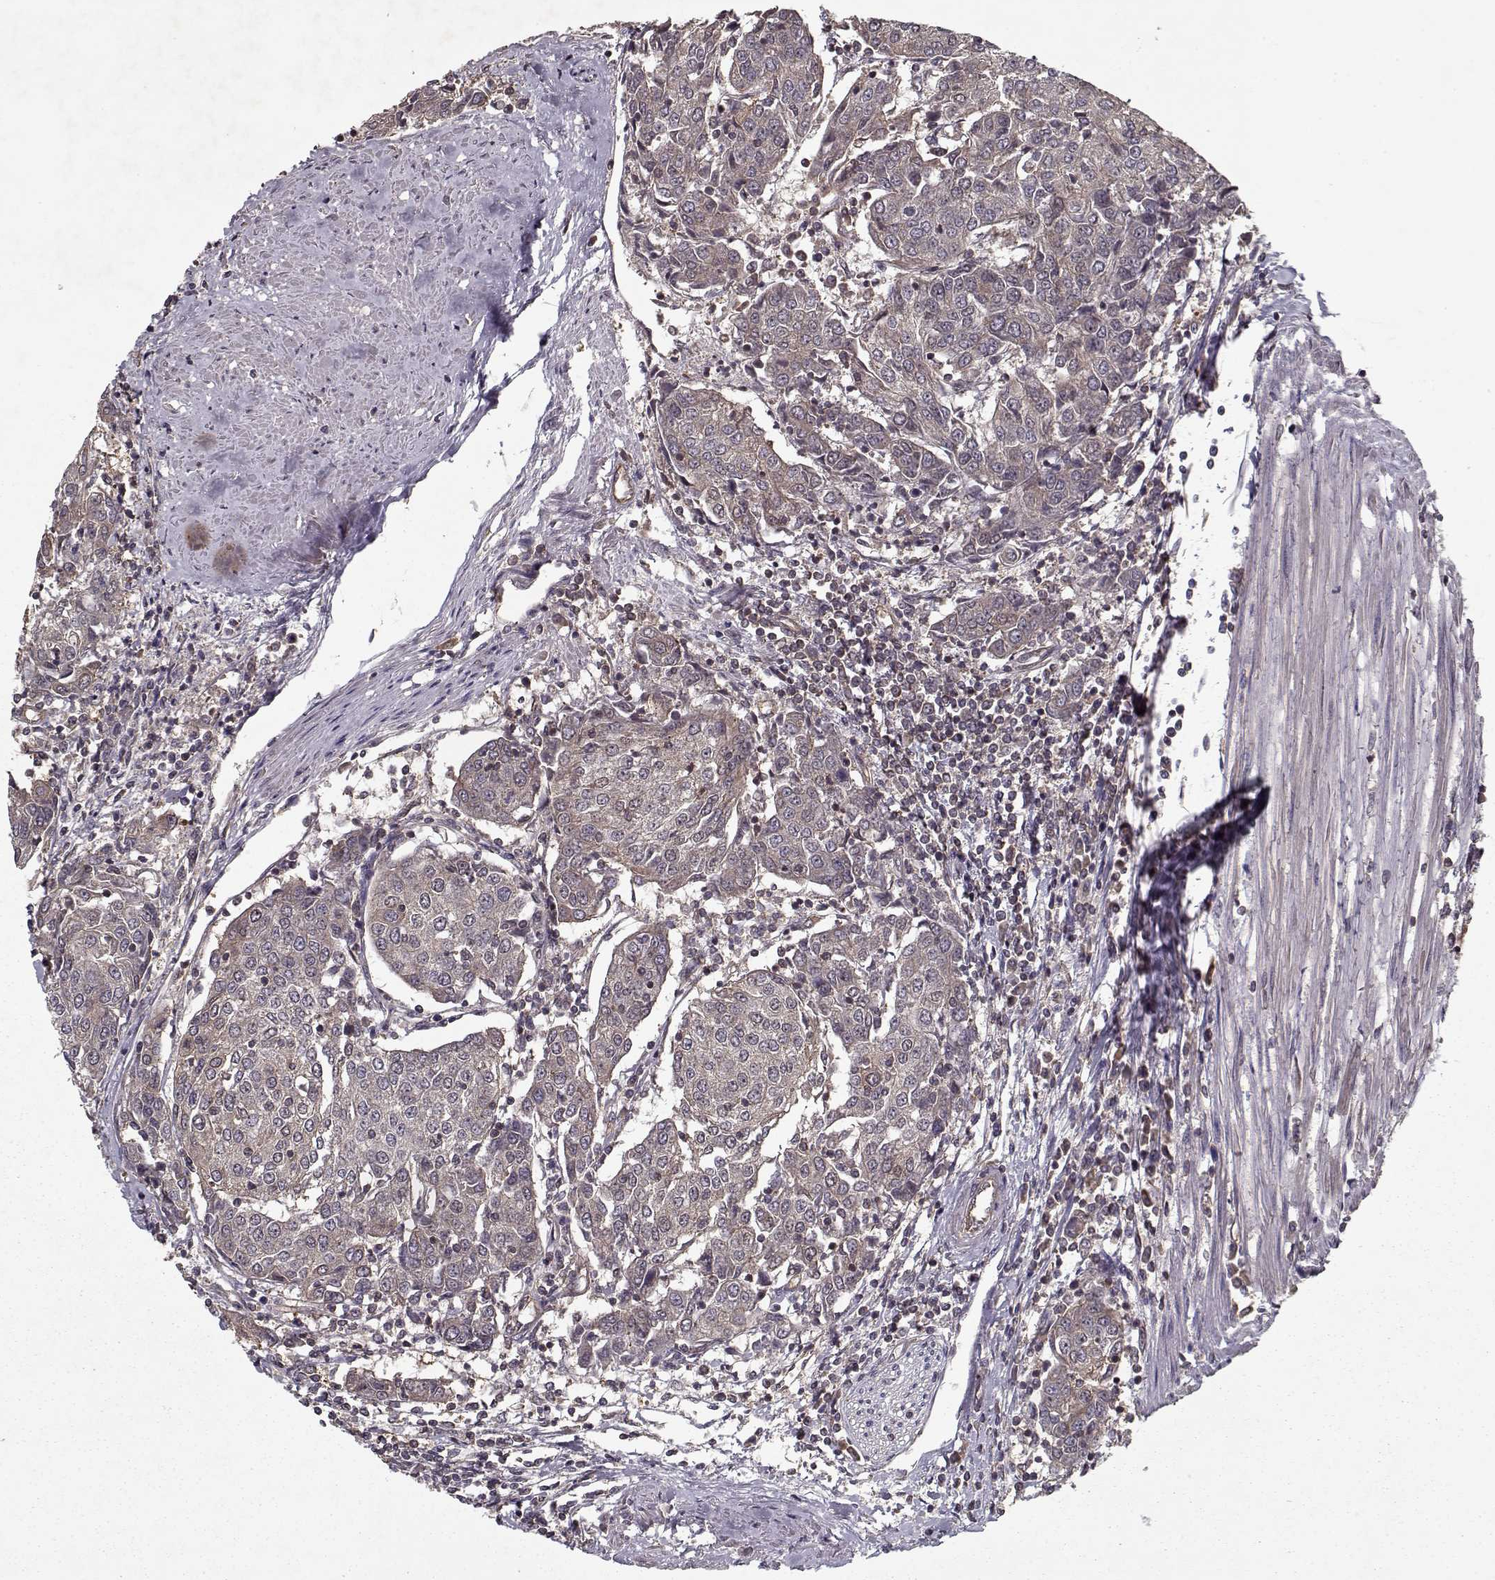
{"staining": {"intensity": "negative", "quantity": "none", "location": "none"}, "tissue": "urothelial cancer", "cell_type": "Tumor cells", "image_type": "cancer", "snomed": [{"axis": "morphology", "description": "Urothelial carcinoma, High grade"}, {"axis": "topography", "description": "Urinary bladder"}], "caption": "Immunohistochemistry (IHC) of human urothelial cancer demonstrates no positivity in tumor cells.", "gene": "PPP1R12A", "patient": {"sex": "female", "age": 85}}